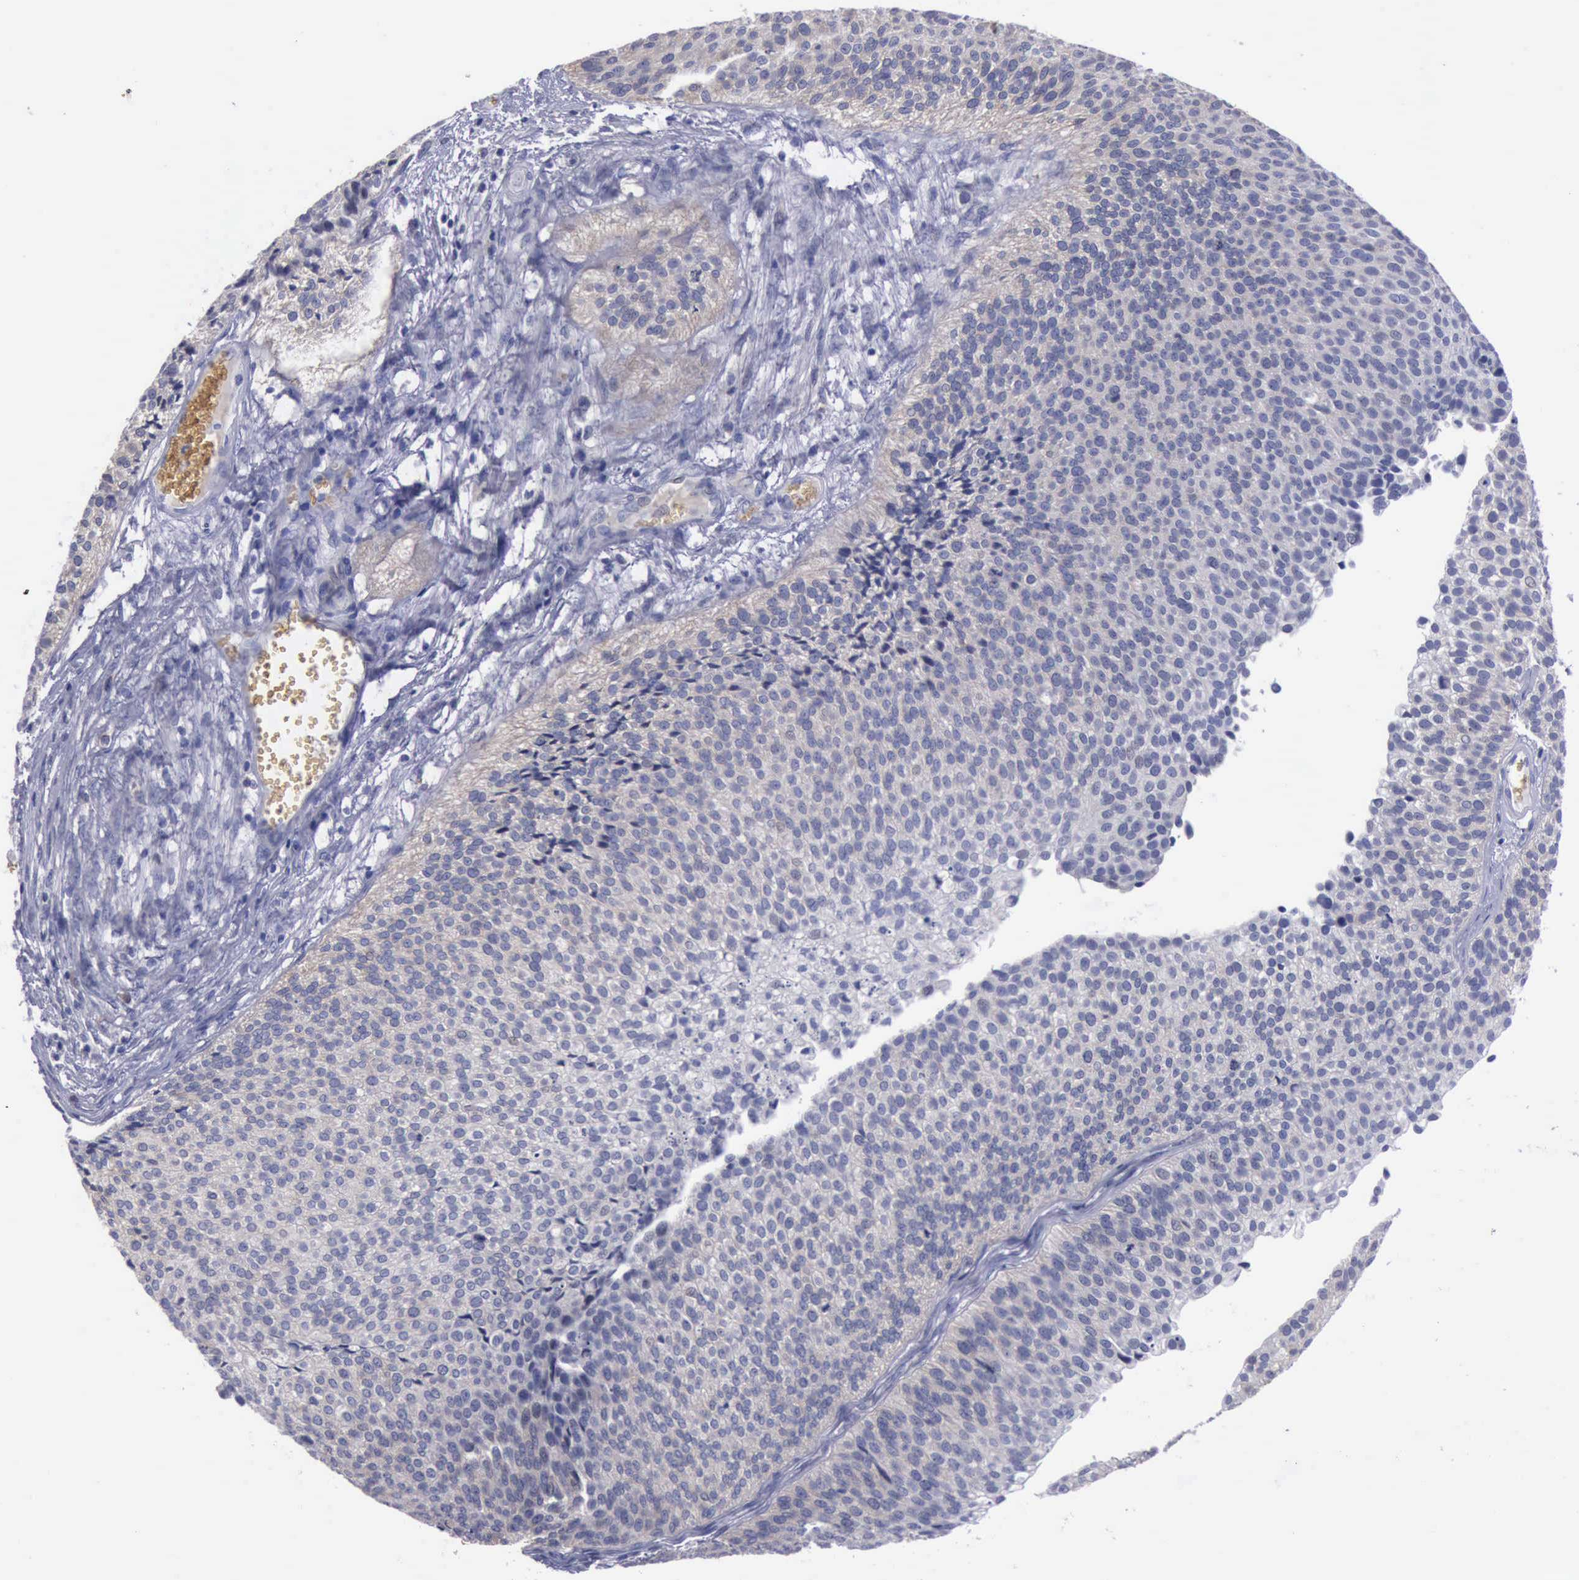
{"staining": {"intensity": "weak", "quantity": ">75%", "location": "cytoplasmic/membranous"}, "tissue": "urothelial cancer", "cell_type": "Tumor cells", "image_type": "cancer", "snomed": [{"axis": "morphology", "description": "Urothelial carcinoma, Low grade"}, {"axis": "topography", "description": "Urinary bladder"}], "caption": "Human urothelial cancer stained with a brown dye exhibits weak cytoplasmic/membranous positive staining in approximately >75% of tumor cells.", "gene": "CEP128", "patient": {"sex": "male", "age": 84}}